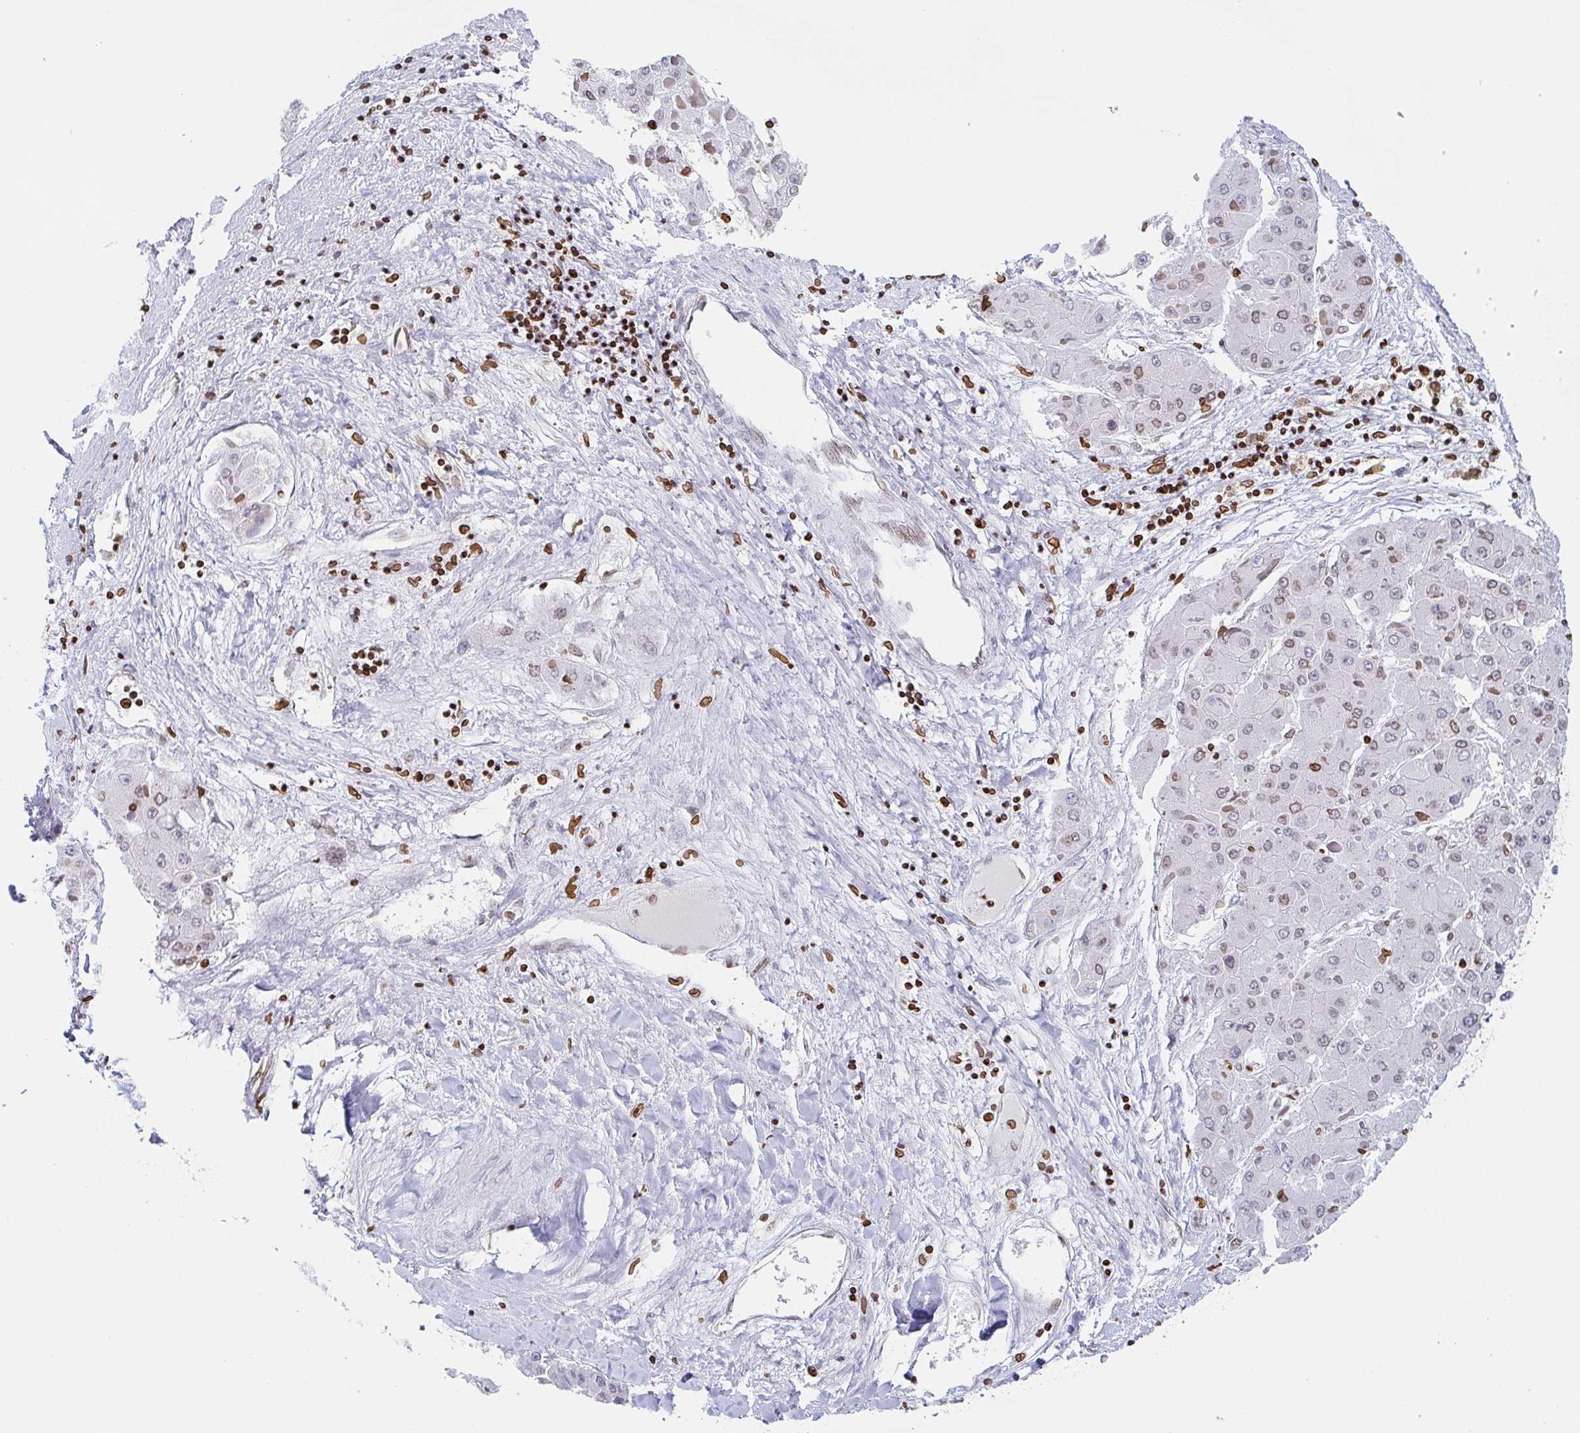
{"staining": {"intensity": "weak", "quantity": "<25%", "location": "cytoplasmic/membranous,nuclear"}, "tissue": "liver cancer", "cell_type": "Tumor cells", "image_type": "cancer", "snomed": [{"axis": "morphology", "description": "Carcinoma, Hepatocellular, NOS"}, {"axis": "topography", "description": "Liver"}], "caption": "A high-resolution micrograph shows immunohistochemistry staining of liver hepatocellular carcinoma, which displays no significant staining in tumor cells. The staining is performed using DAB (3,3'-diaminobenzidine) brown chromogen with nuclei counter-stained in using hematoxylin.", "gene": "BTBD7", "patient": {"sex": "female", "age": 73}}